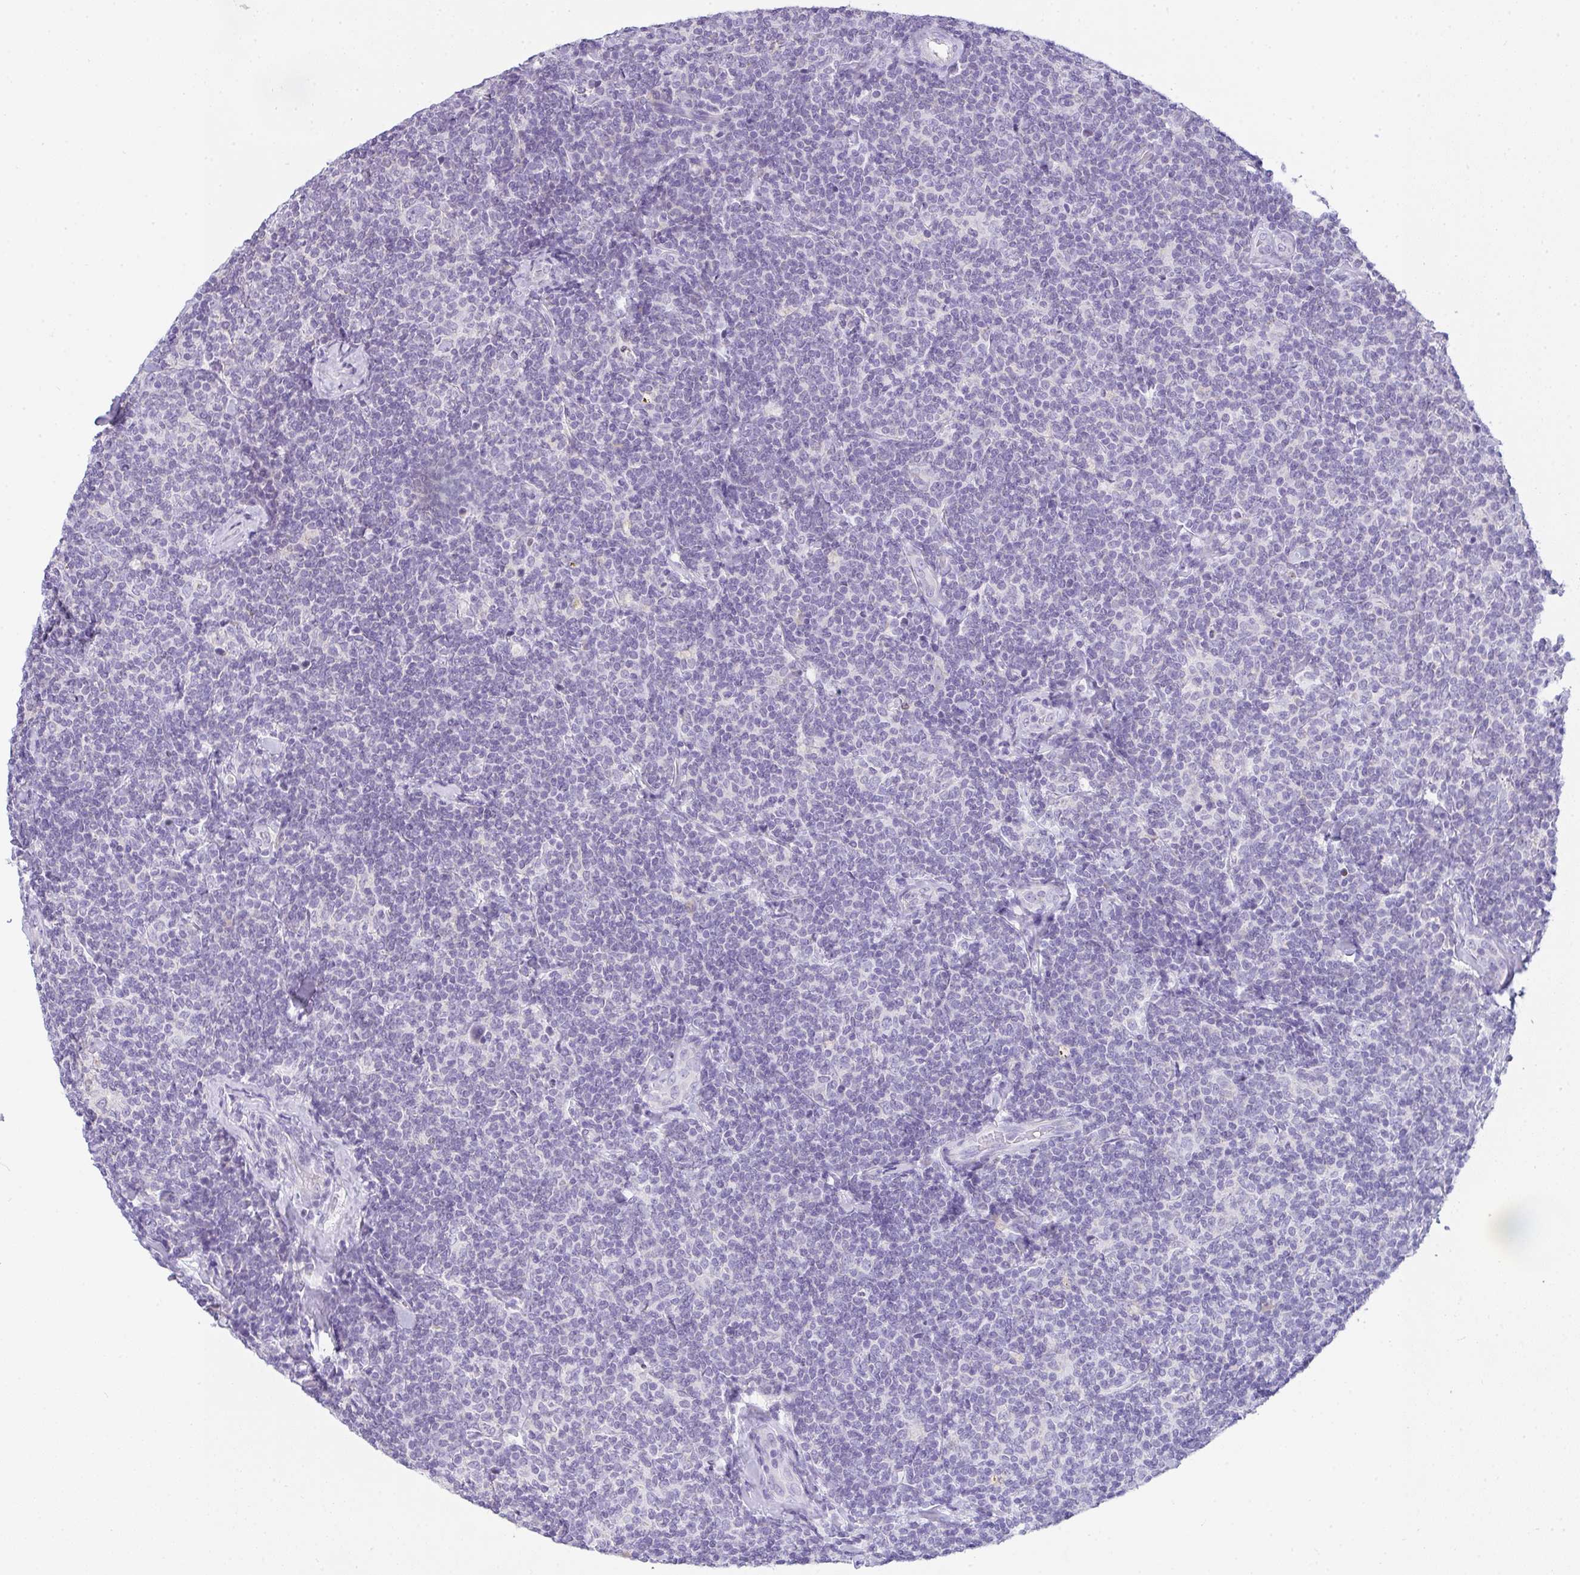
{"staining": {"intensity": "negative", "quantity": "none", "location": "none"}, "tissue": "lymphoma", "cell_type": "Tumor cells", "image_type": "cancer", "snomed": [{"axis": "morphology", "description": "Malignant lymphoma, non-Hodgkin's type, Low grade"}, {"axis": "topography", "description": "Lymph node"}], "caption": "High power microscopy image of an IHC histopathology image of malignant lymphoma, non-Hodgkin's type (low-grade), revealing no significant positivity in tumor cells.", "gene": "COX7B", "patient": {"sex": "female", "age": 56}}